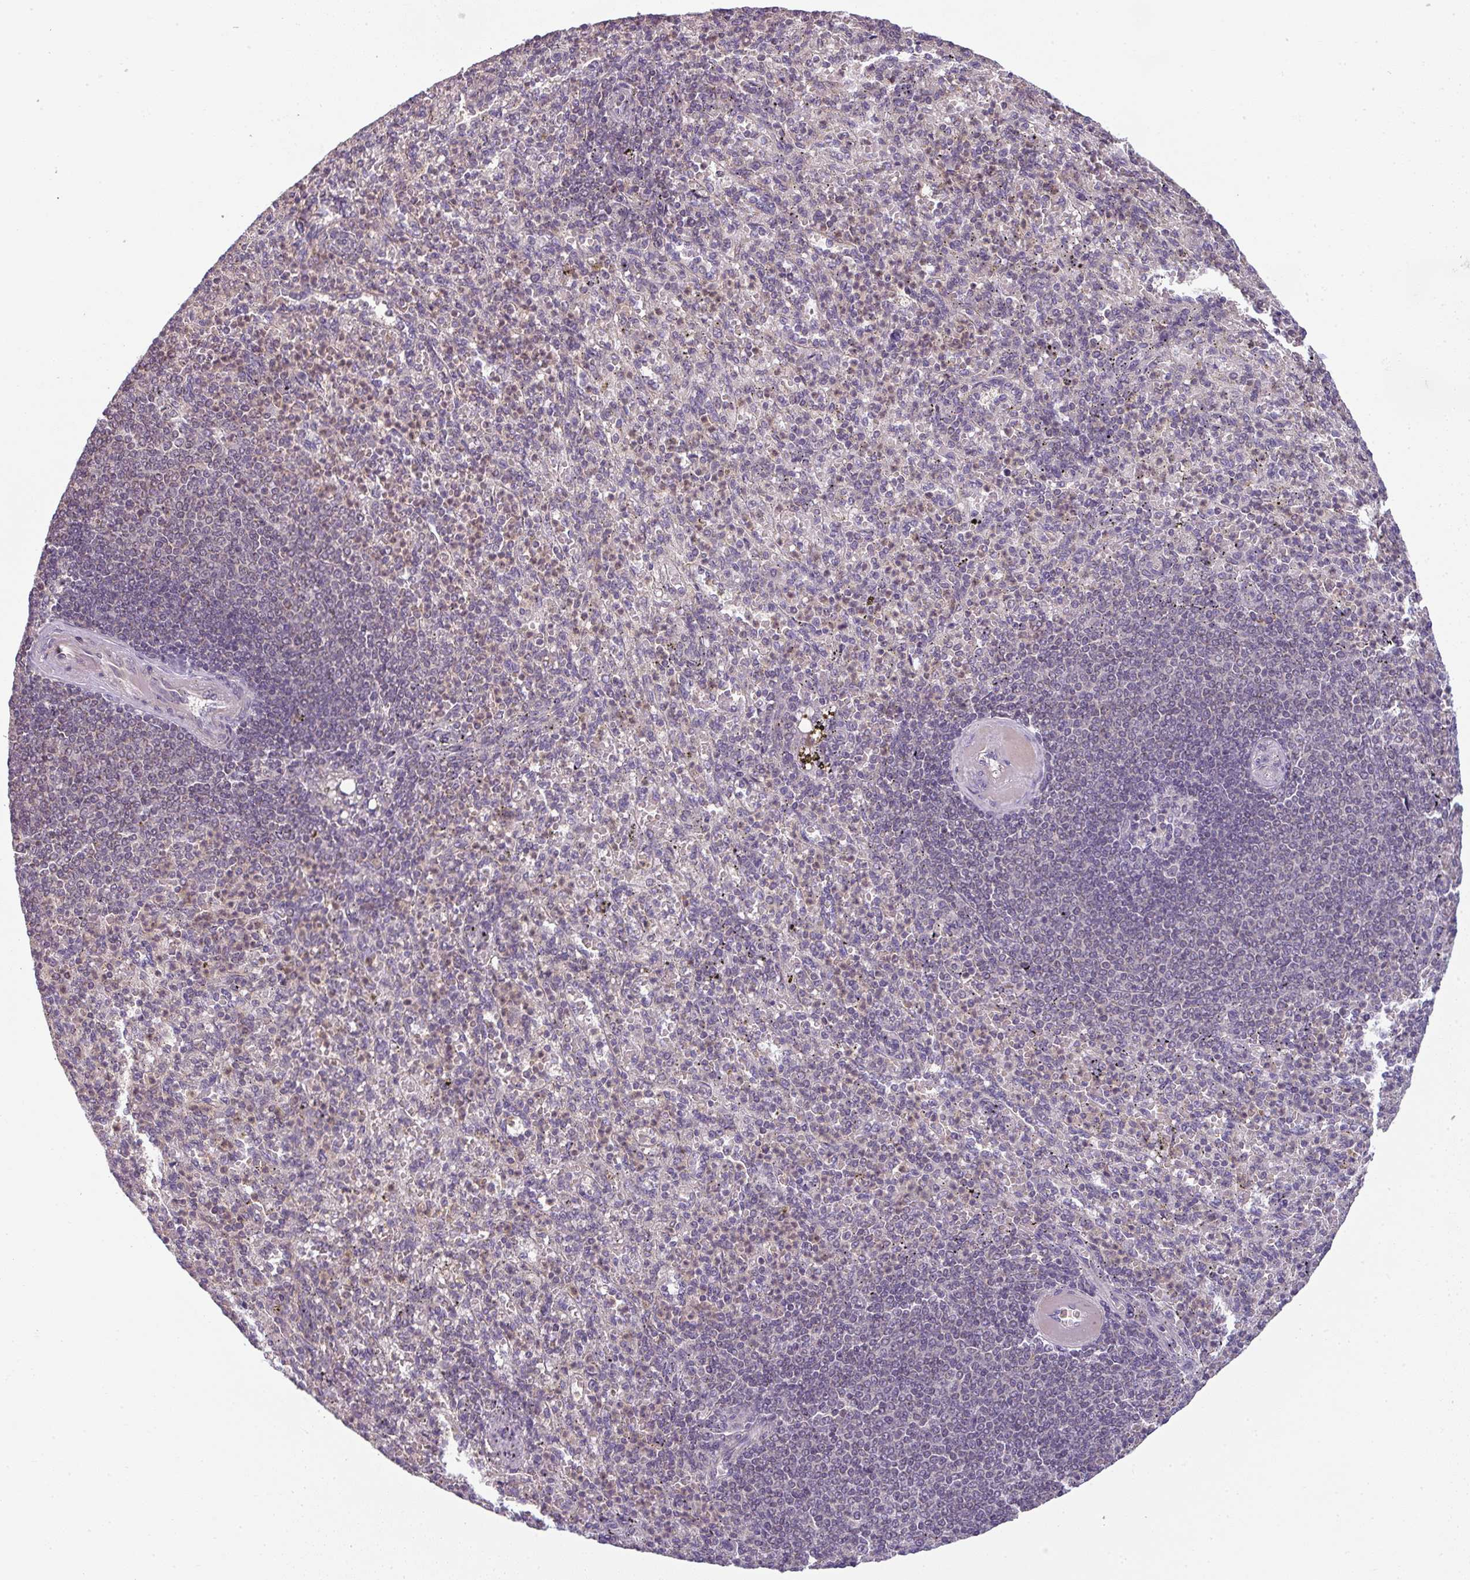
{"staining": {"intensity": "moderate", "quantity": "<25%", "location": "cytoplasmic/membranous"}, "tissue": "spleen", "cell_type": "Cells in red pulp", "image_type": "normal", "snomed": [{"axis": "morphology", "description": "Normal tissue, NOS"}, {"axis": "topography", "description": "Spleen"}], "caption": "The histopathology image shows staining of benign spleen, revealing moderate cytoplasmic/membranous protein staining (brown color) within cells in red pulp. (Brightfield microscopy of DAB IHC at high magnification).", "gene": "CXCR1", "patient": {"sex": "female", "age": 74}}